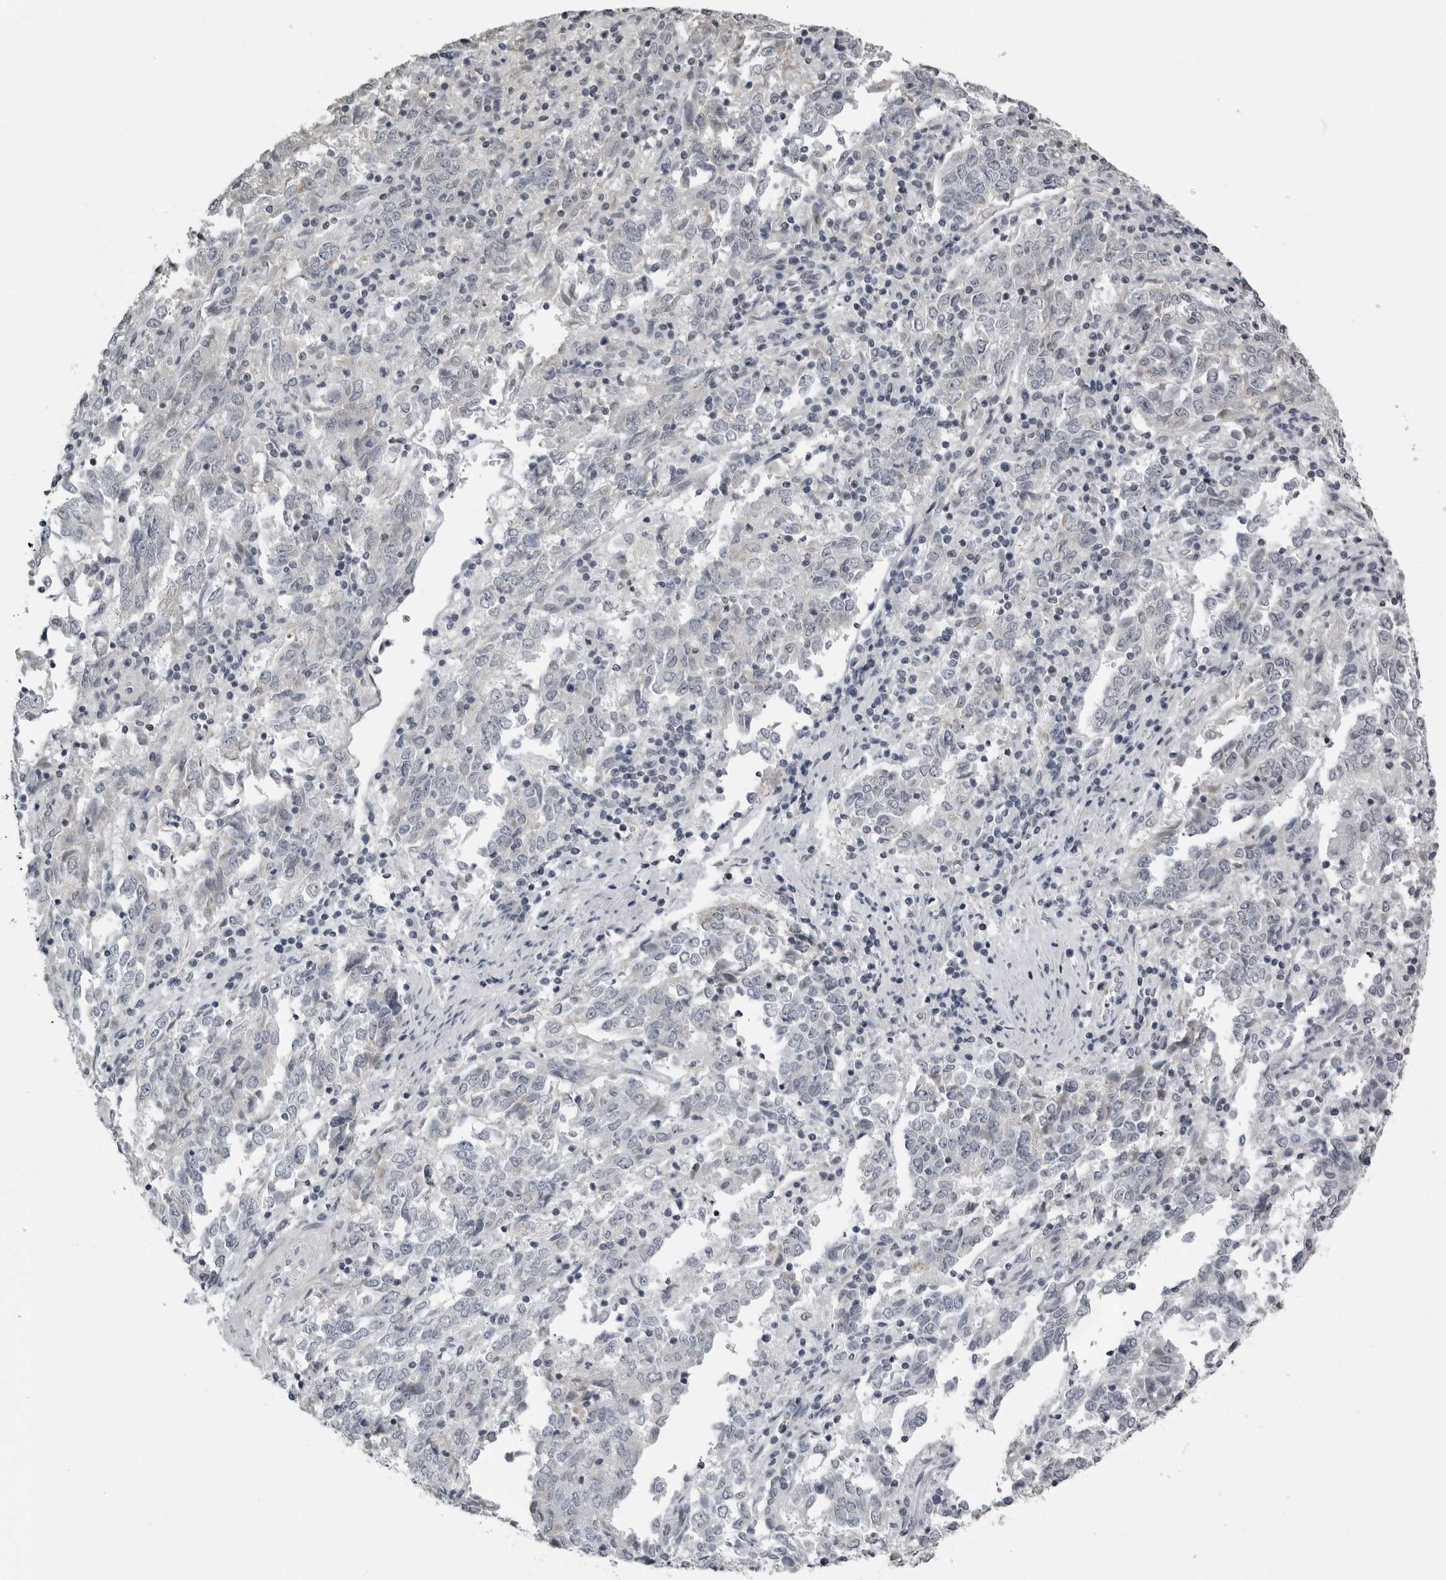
{"staining": {"intensity": "negative", "quantity": "none", "location": "none"}, "tissue": "endometrial cancer", "cell_type": "Tumor cells", "image_type": "cancer", "snomed": [{"axis": "morphology", "description": "Adenocarcinoma, NOS"}, {"axis": "topography", "description": "Endometrium"}], "caption": "Tumor cells show no significant protein positivity in endometrial cancer (adenocarcinoma). Nuclei are stained in blue.", "gene": "PRRX2", "patient": {"sex": "female", "age": 80}}